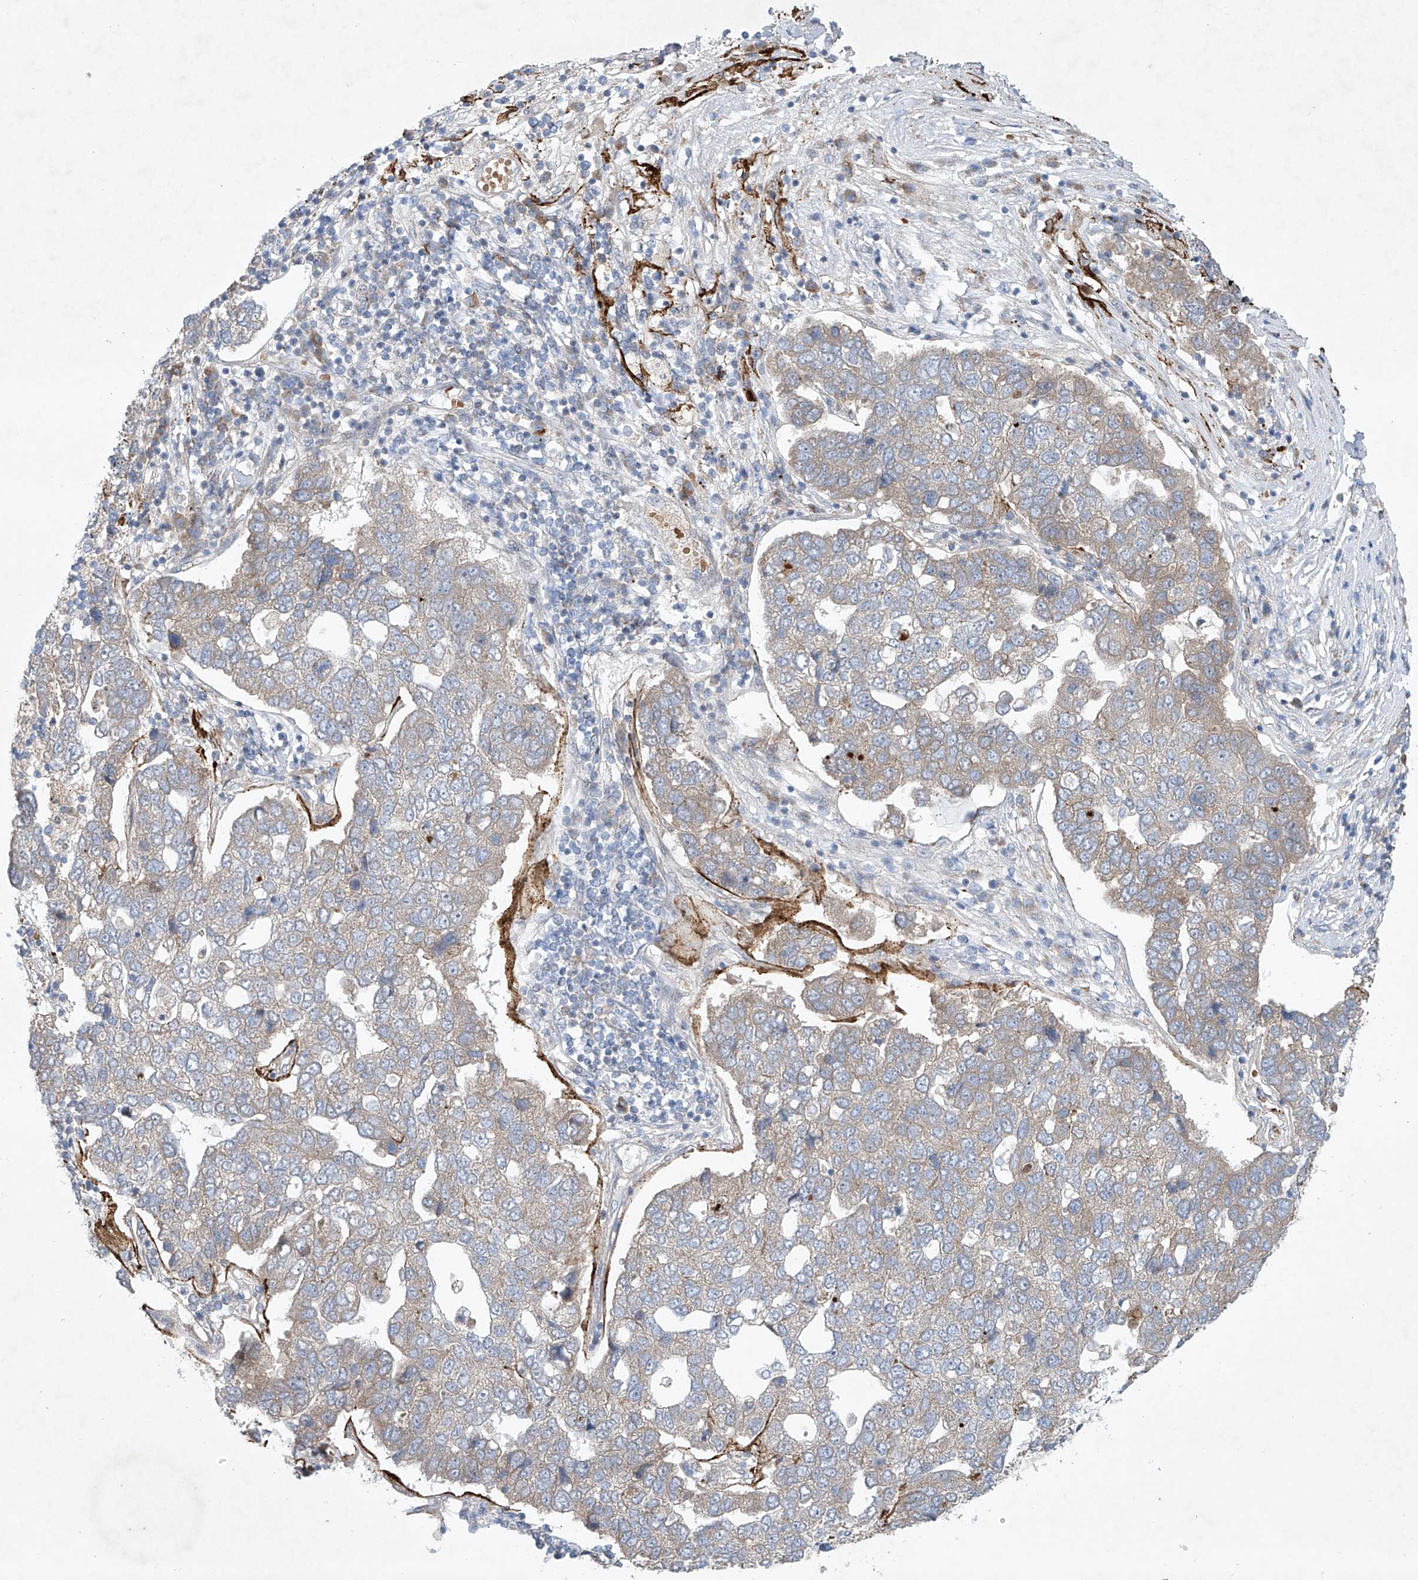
{"staining": {"intensity": "weak", "quantity": "25%-75%", "location": "cytoplasmic/membranous"}, "tissue": "pancreatic cancer", "cell_type": "Tumor cells", "image_type": "cancer", "snomed": [{"axis": "morphology", "description": "Adenocarcinoma, NOS"}, {"axis": "topography", "description": "Pancreas"}], "caption": "Pancreatic cancer stained with immunohistochemistry demonstrates weak cytoplasmic/membranous expression in about 25%-75% of tumor cells. (Stains: DAB (3,3'-diaminobenzidine) in brown, nuclei in blue, Microscopy: brightfield microscopy at high magnification).", "gene": "TJAP1", "patient": {"sex": "female", "age": 61}}